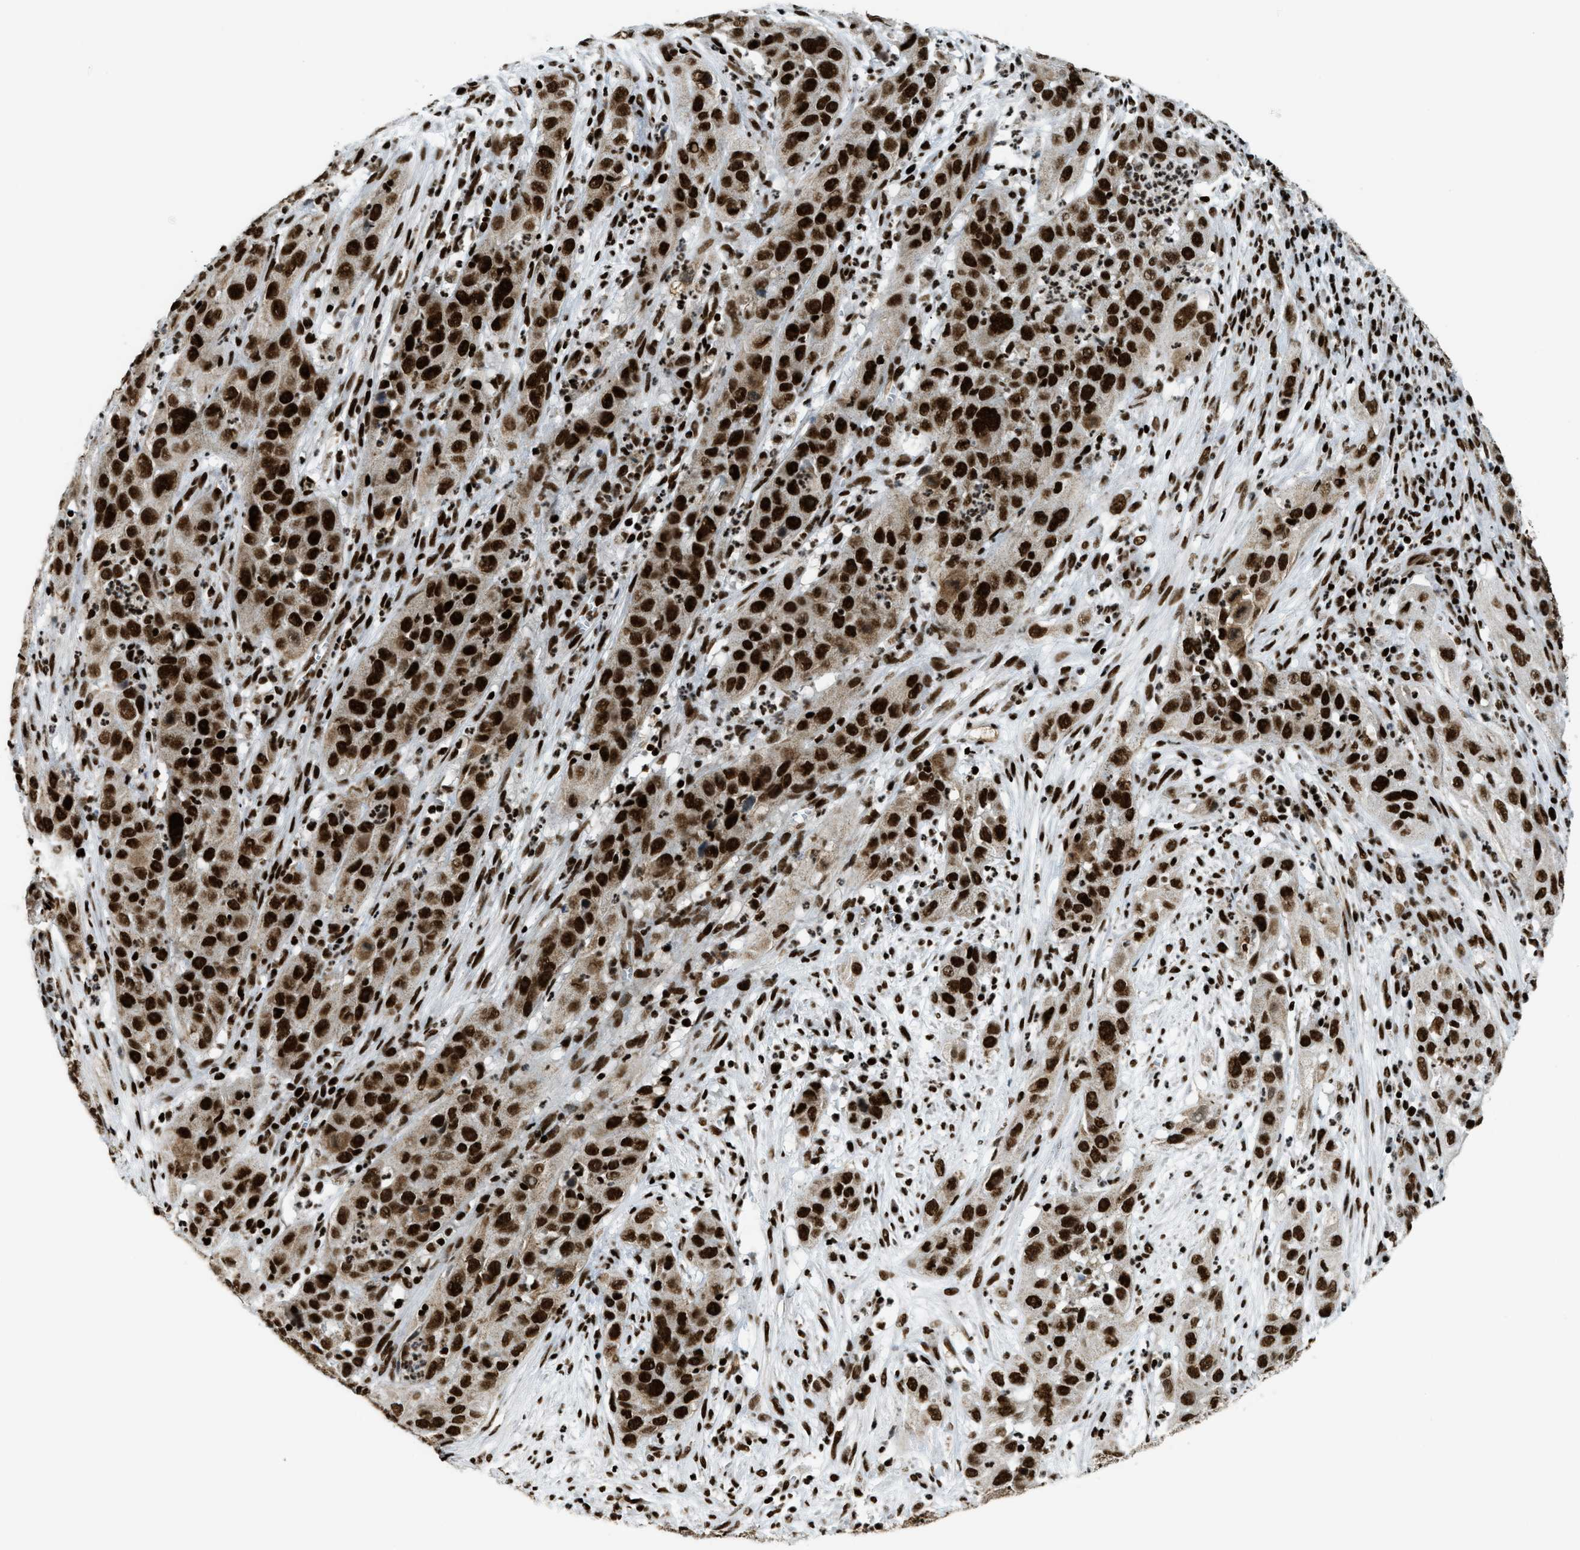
{"staining": {"intensity": "strong", "quantity": ">75%", "location": "nuclear"}, "tissue": "cervical cancer", "cell_type": "Tumor cells", "image_type": "cancer", "snomed": [{"axis": "morphology", "description": "Squamous cell carcinoma, NOS"}, {"axis": "topography", "description": "Cervix"}], "caption": "Immunohistochemical staining of cervical cancer displays high levels of strong nuclear protein expression in about >75% of tumor cells. (DAB IHC with brightfield microscopy, high magnification).", "gene": "GABPB1", "patient": {"sex": "female", "age": 32}}